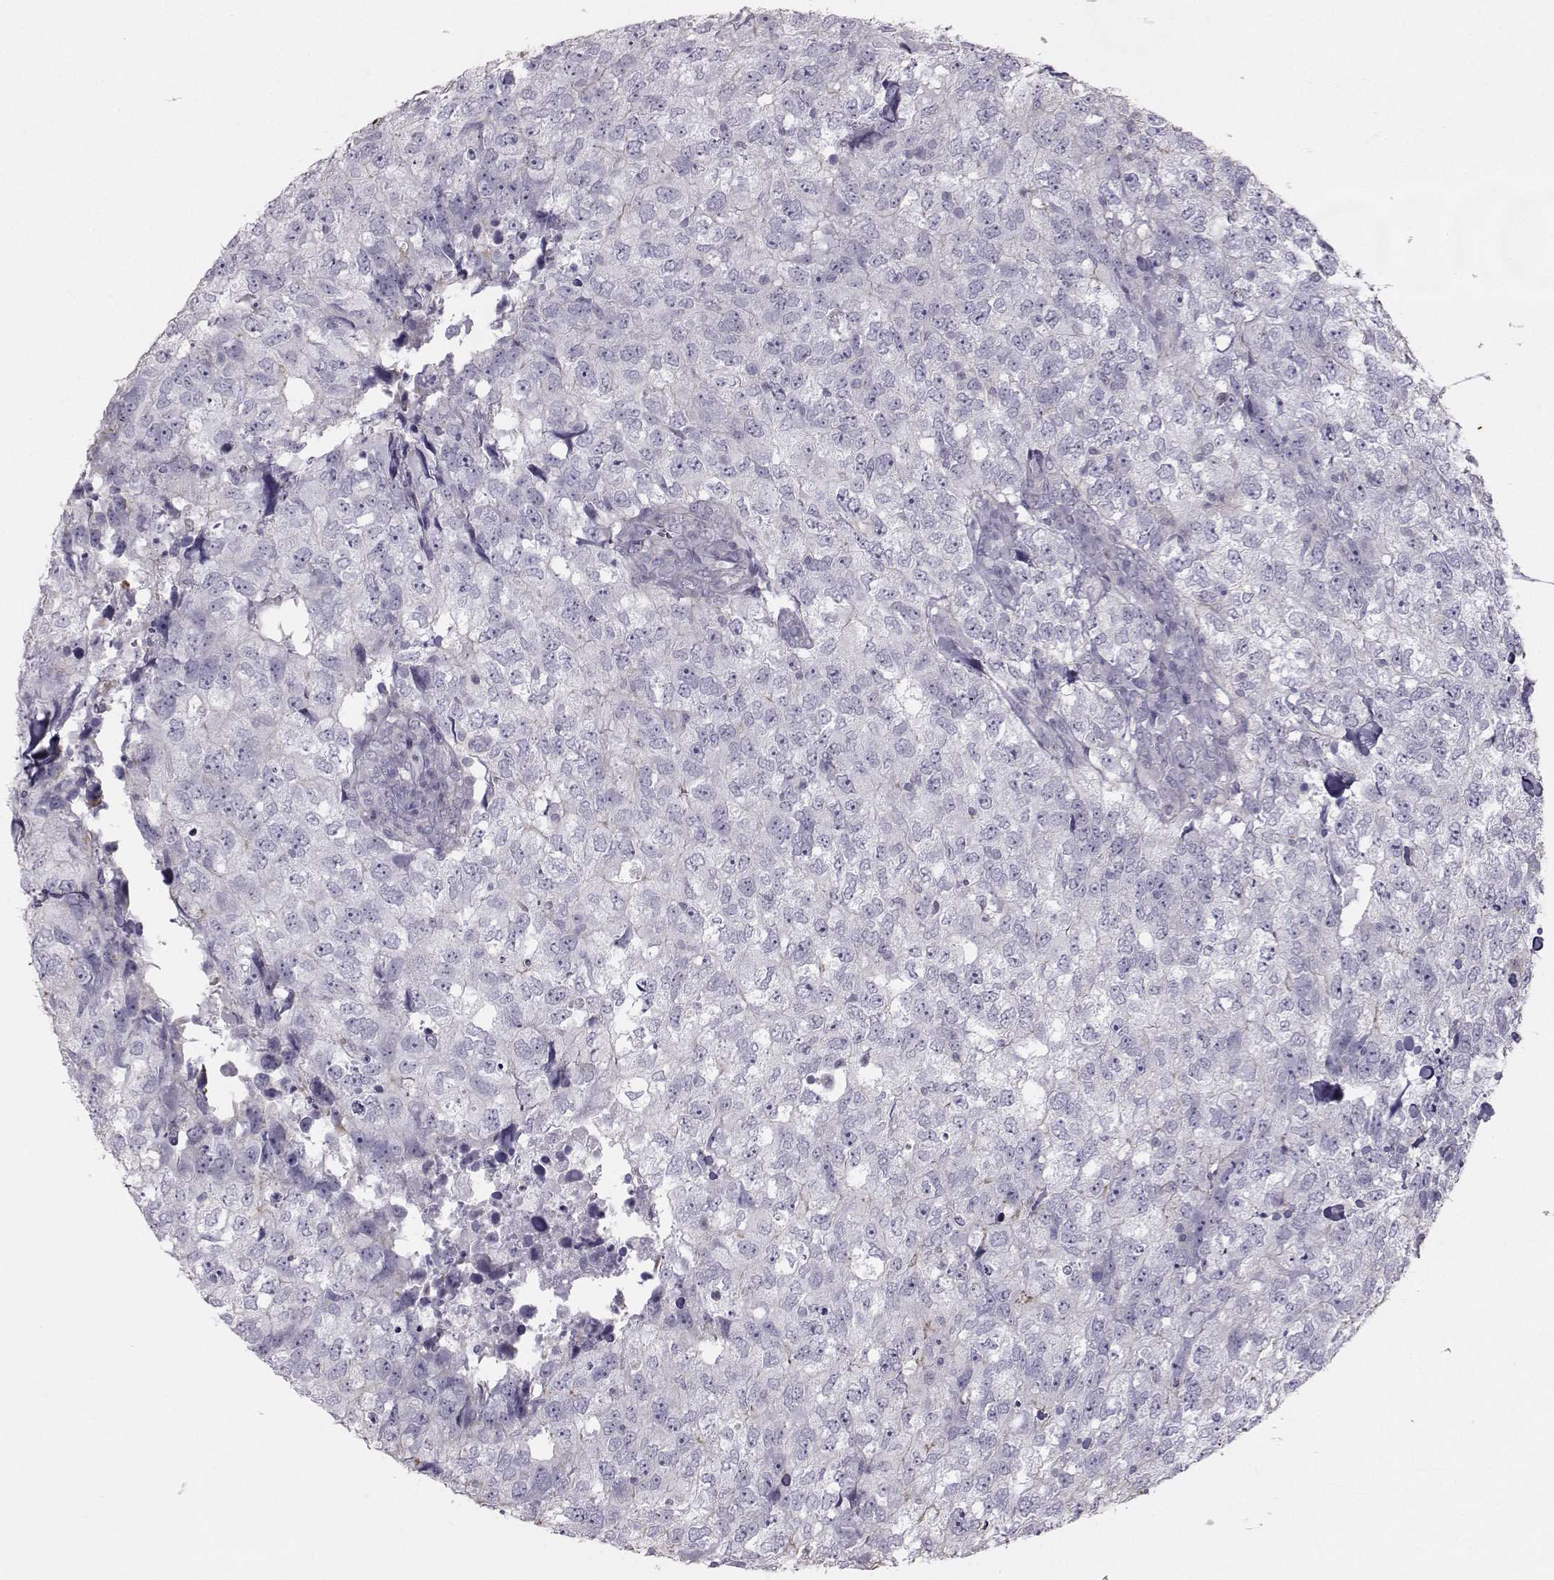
{"staining": {"intensity": "negative", "quantity": "none", "location": "none"}, "tissue": "breast cancer", "cell_type": "Tumor cells", "image_type": "cancer", "snomed": [{"axis": "morphology", "description": "Duct carcinoma"}, {"axis": "topography", "description": "Breast"}], "caption": "Tumor cells show no significant staining in breast intraductal carcinoma. (DAB (3,3'-diaminobenzidine) immunohistochemistry visualized using brightfield microscopy, high magnification).", "gene": "GARIN3", "patient": {"sex": "female", "age": 30}}